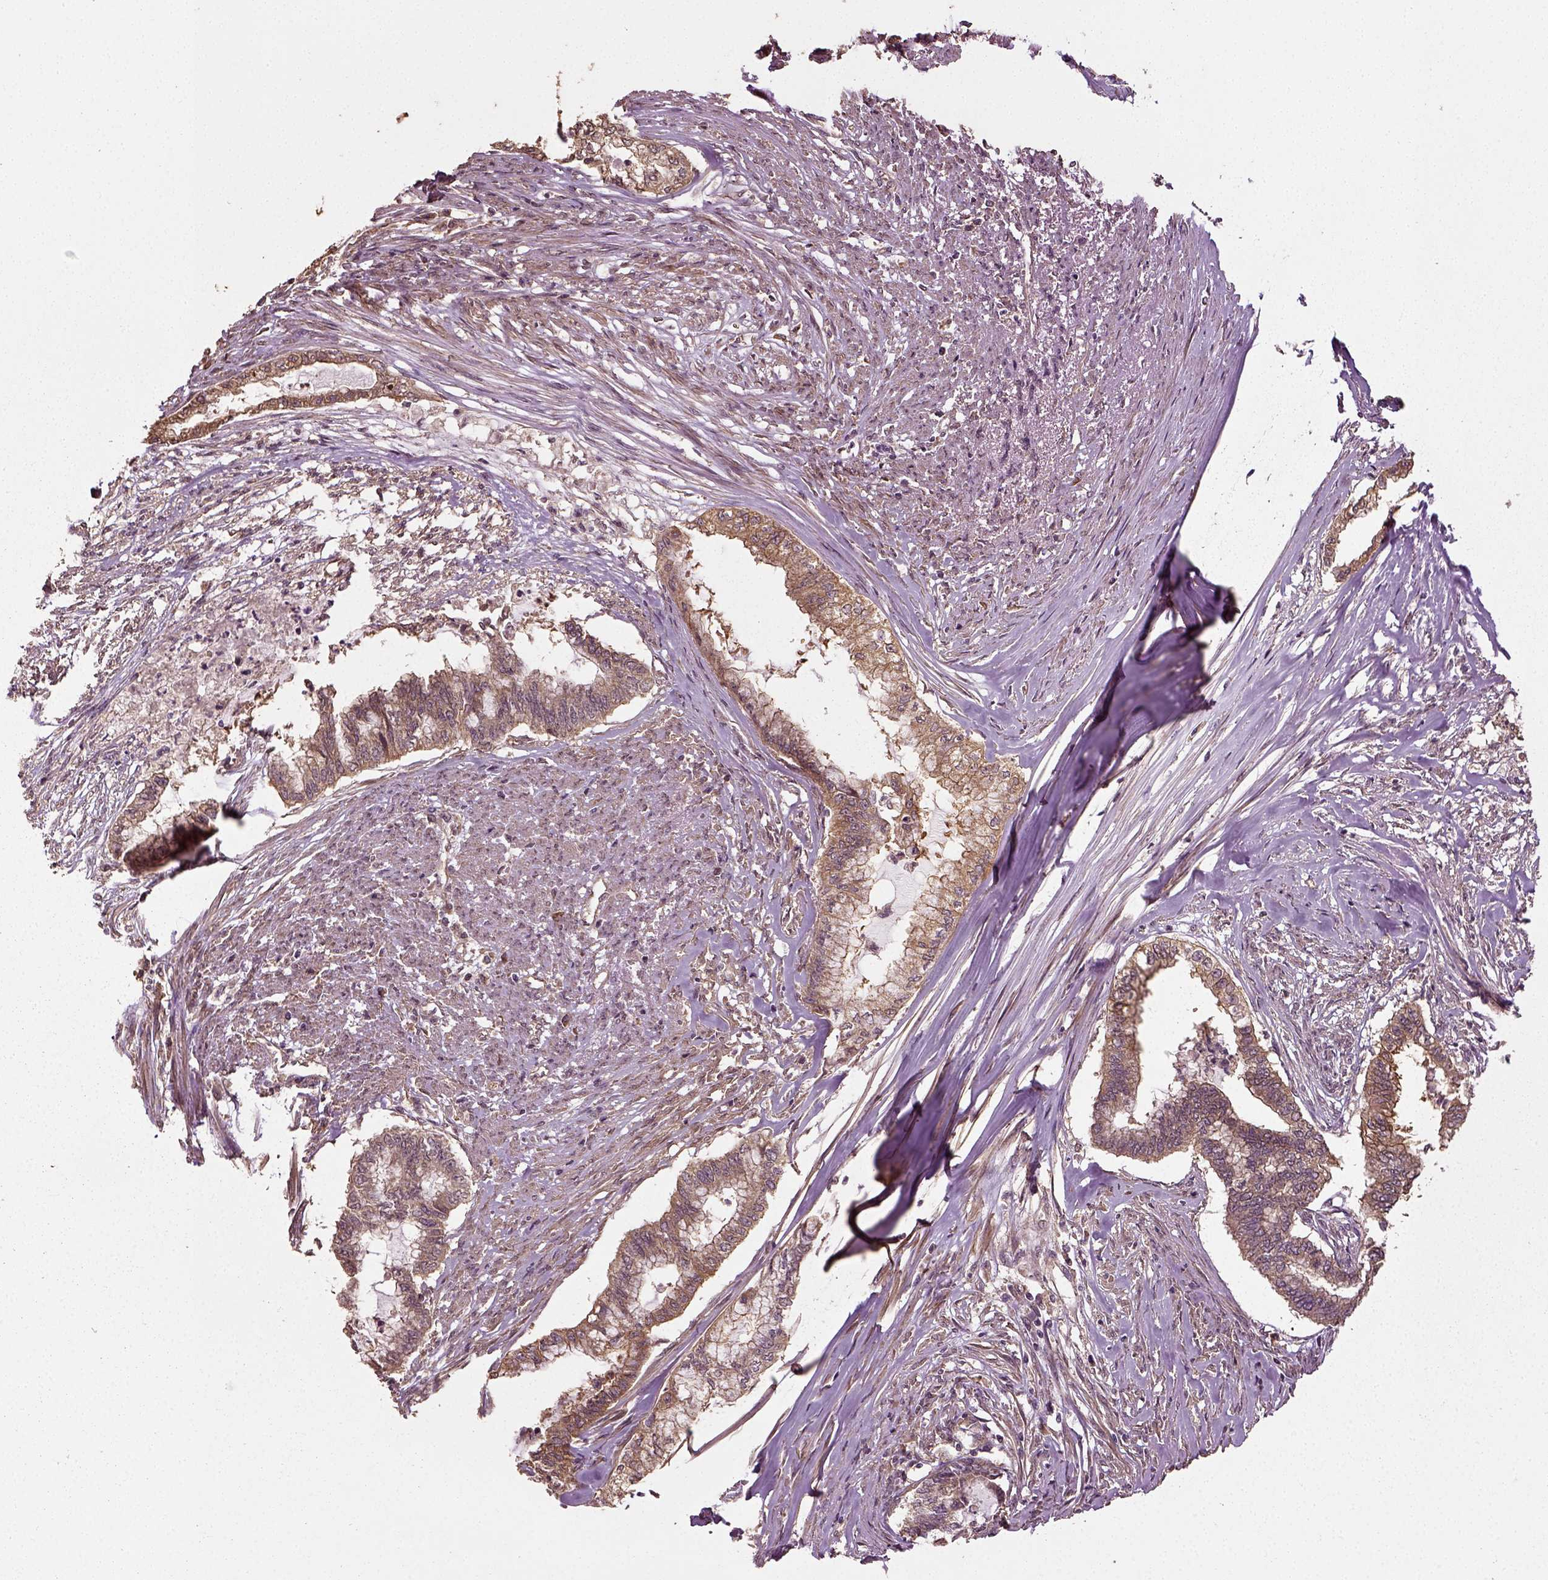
{"staining": {"intensity": "moderate", "quantity": "<25%", "location": "cytoplasmic/membranous"}, "tissue": "endometrial cancer", "cell_type": "Tumor cells", "image_type": "cancer", "snomed": [{"axis": "morphology", "description": "Adenocarcinoma, NOS"}, {"axis": "topography", "description": "Endometrium"}], "caption": "Moderate cytoplasmic/membranous expression is present in approximately <25% of tumor cells in adenocarcinoma (endometrial). (brown staining indicates protein expression, while blue staining denotes nuclei).", "gene": "ERV3-1", "patient": {"sex": "female", "age": 79}}